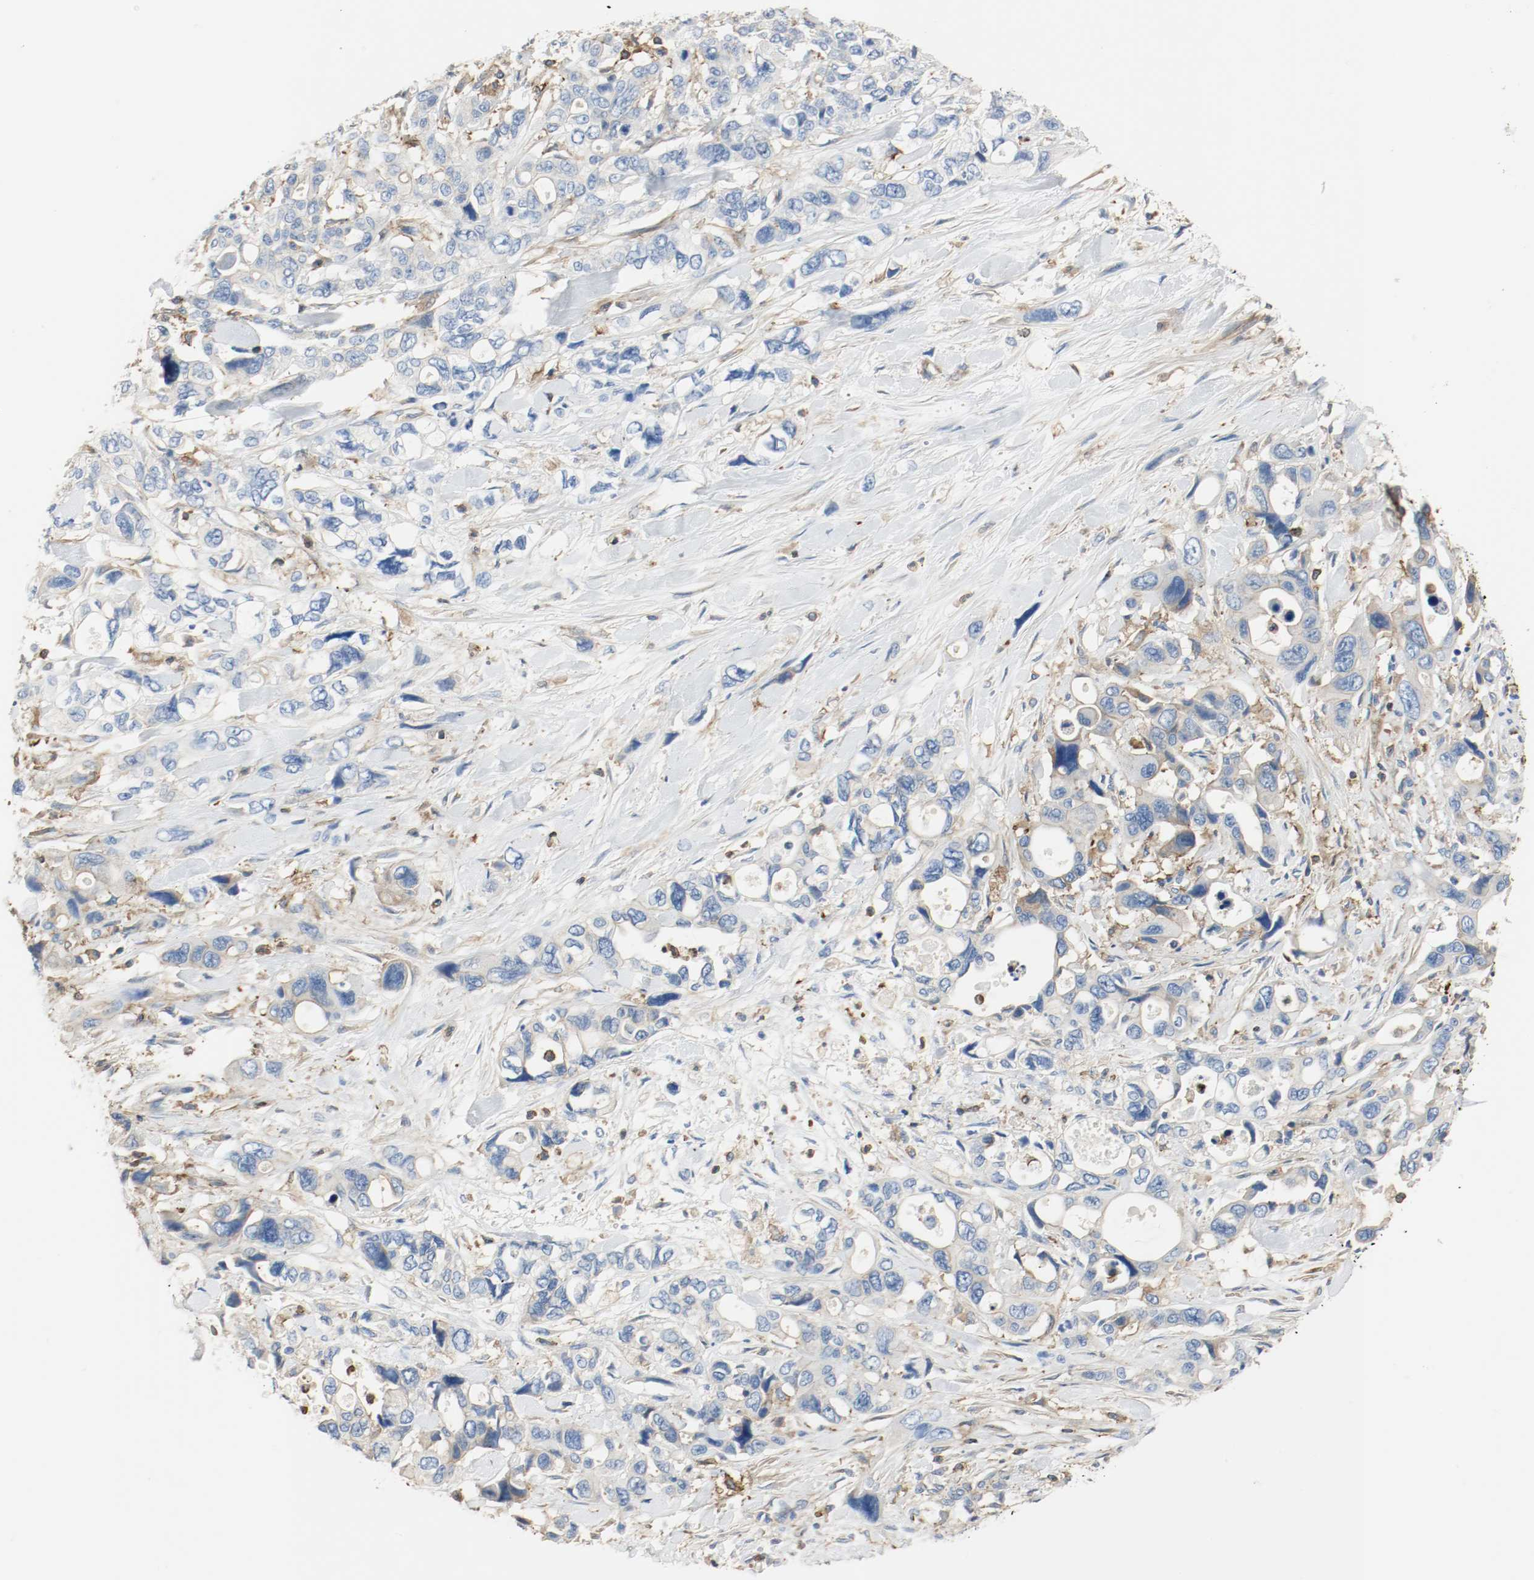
{"staining": {"intensity": "weak", "quantity": "25%-75%", "location": "cytoplasmic/membranous"}, "tissue": "pancreatic cancer", "cell_type": "Tumor cells", "image_type": "cancer", "snomed": [{"axis": "morphology", "description": "Adenocarcinoma, NOS"}, {"axis": "topography", "description": "Pancreas"}], "caption": "Pancreatic cancer (adenocarcinoma) was stained to show a protein in brown. There is low levels of weak cytoplasmic/membranous positivity in approximately 25%-75% of tumor cells. (DAB IHC with brightfield microscopy, high magnification).", "gene": "ARPC1B", "patient": {"sex": "male", "age": 46}}